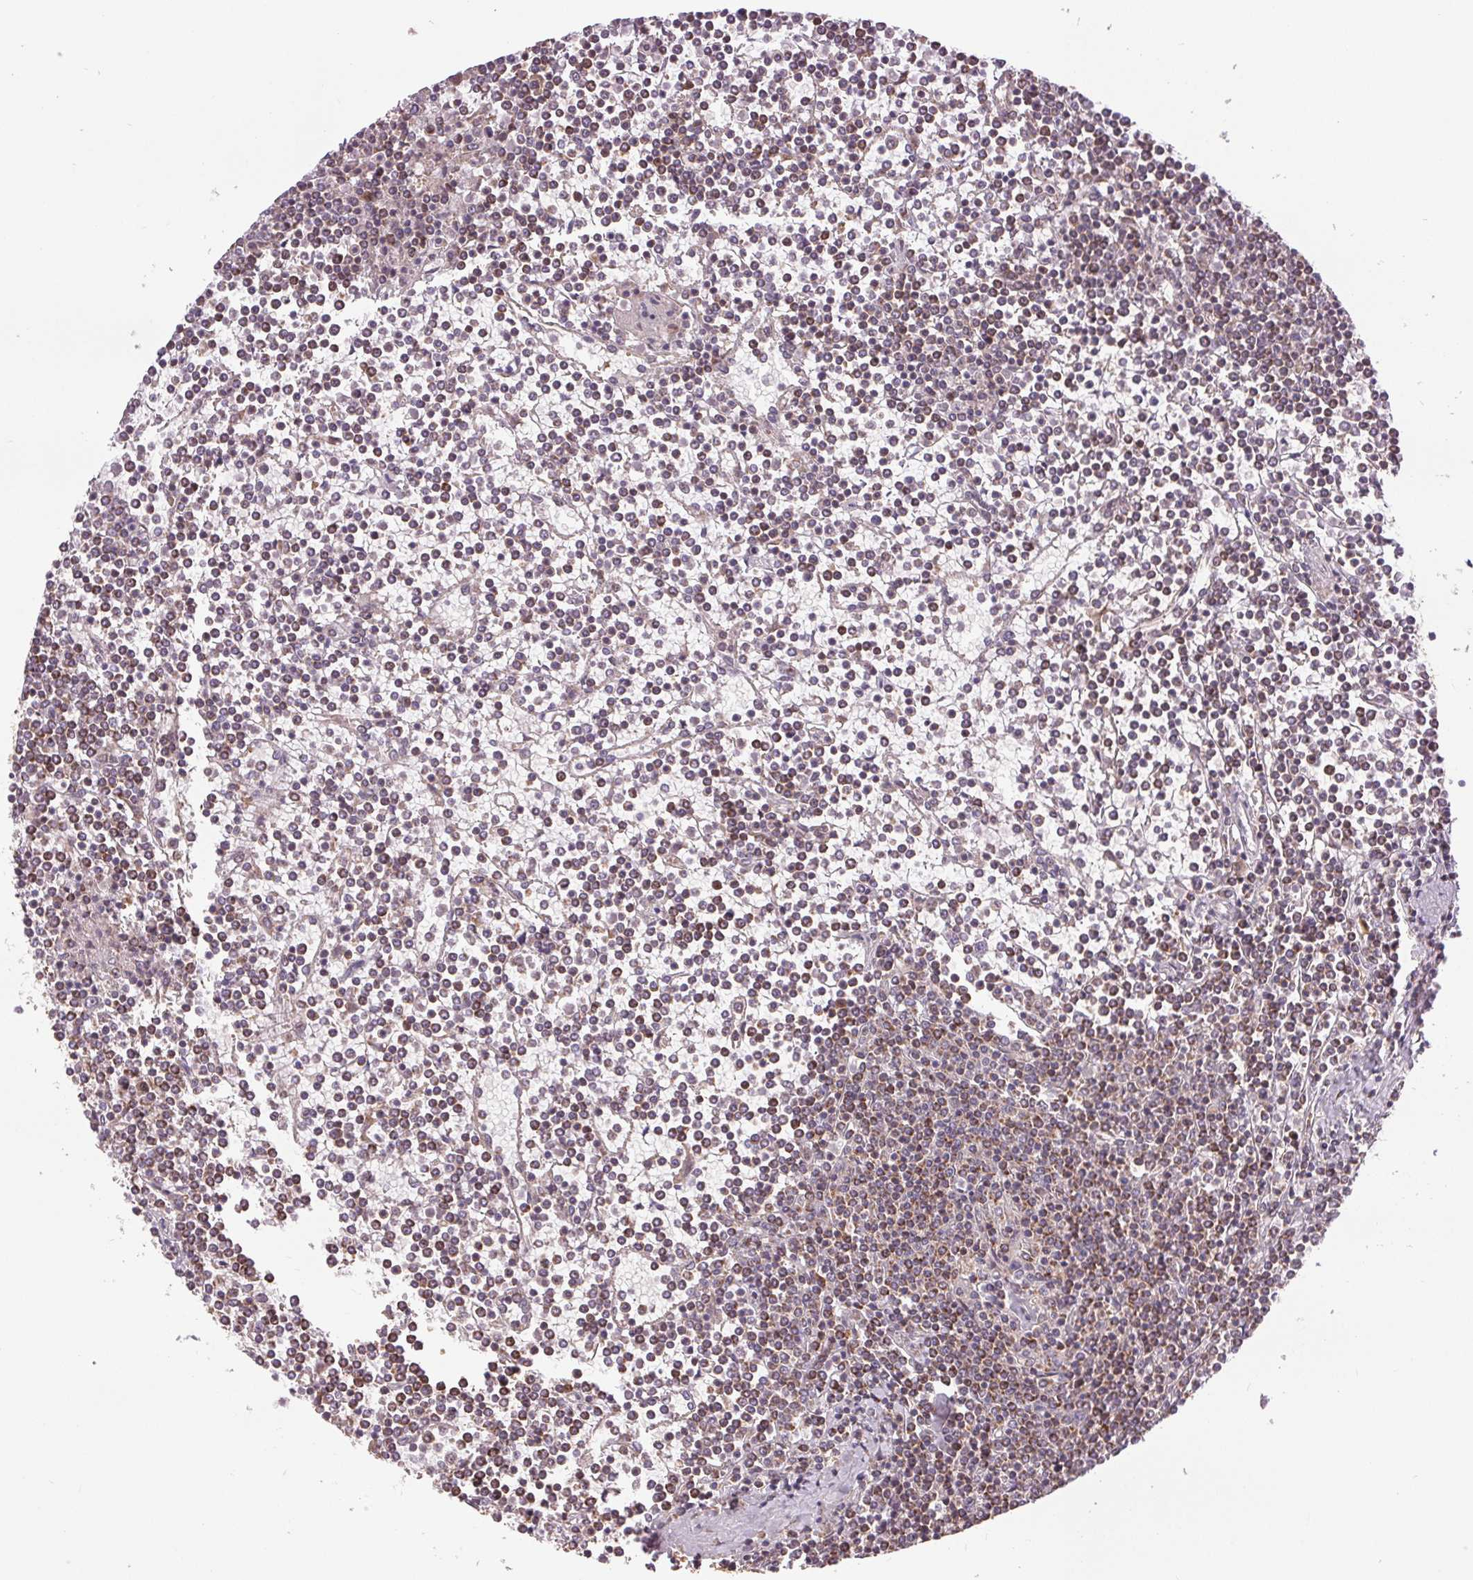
{"staining": {"intensity": "weak", "quantity": "<25%", "location": "cytoplasmic/membranous"}, "tissue": "lymphoma", "cell_type": "Tumor cells", "image_type": "cancer", "snomed": [{"axis": "morphology", "description": "Malignant lymphoma, non-Hodgkin's type, Low grade"}, {"axis": "topography", "description": "Spleen"}], "caption": "Tumor cells show no significant protein expression in malignant lymphoma, non-Hodgkin's type (low-grade).", "gene": "DGUOK", "patient": {"sex": "female", "age": 19}}